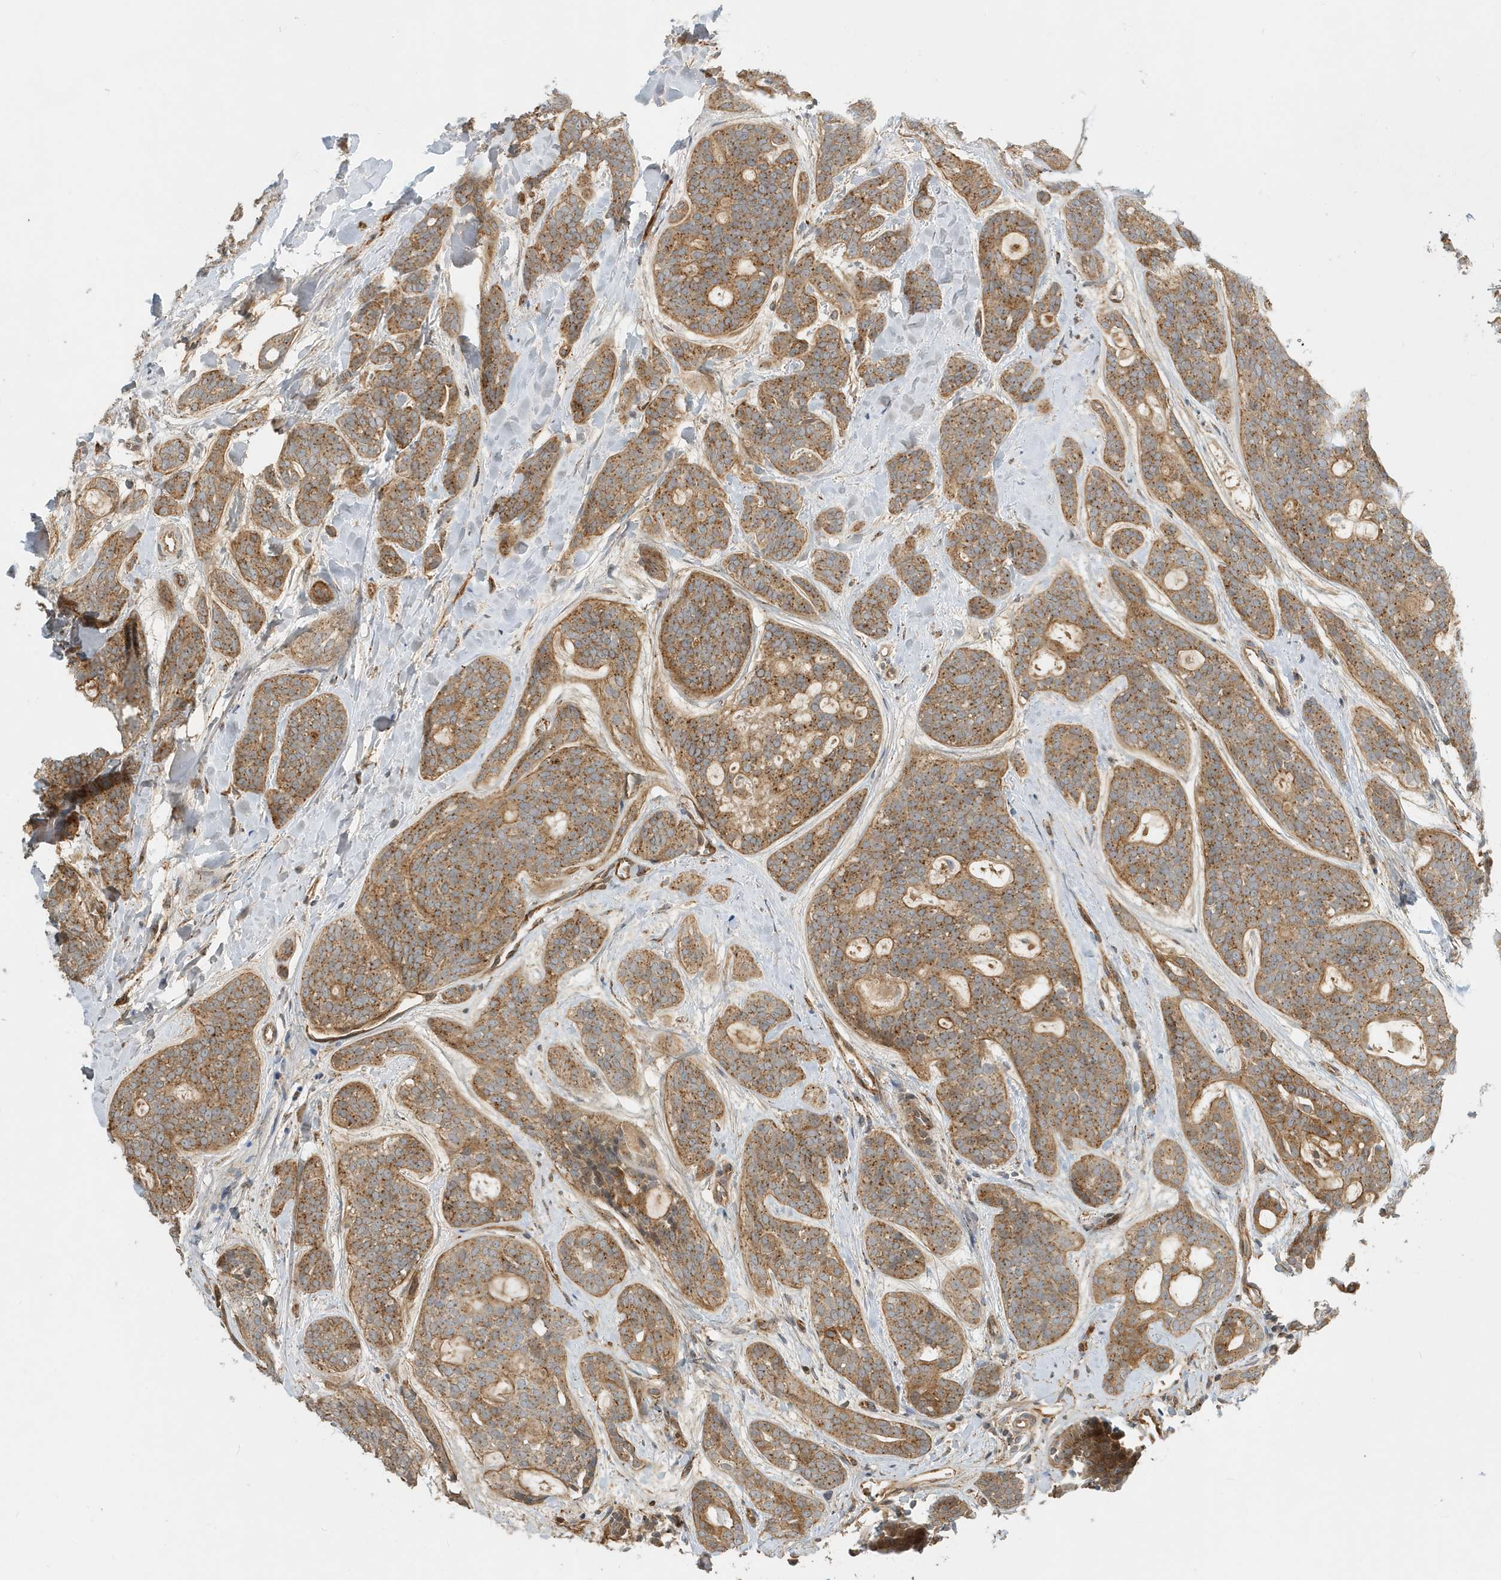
{"staining": {"intensity": "moderate", "quantity": ">75%", "location": "cytoplasmic/membranous"}, "tissue": "head and neck cancer", "cell_type": "Tumor cells", "image_type": "cancer", "snomed": [{"axis": "morphology", "description": "Adenocarcinoma, NOS"}, {"axis": "topography", "description": "Head-Neck"}], "caption": "Tumor cells show moderate cytoplasmic/membranous staining in approximately >75% of cells in head and neck cancer.", "gene": "FYCO1", "patient": {"sex": "male", "age": 66}}